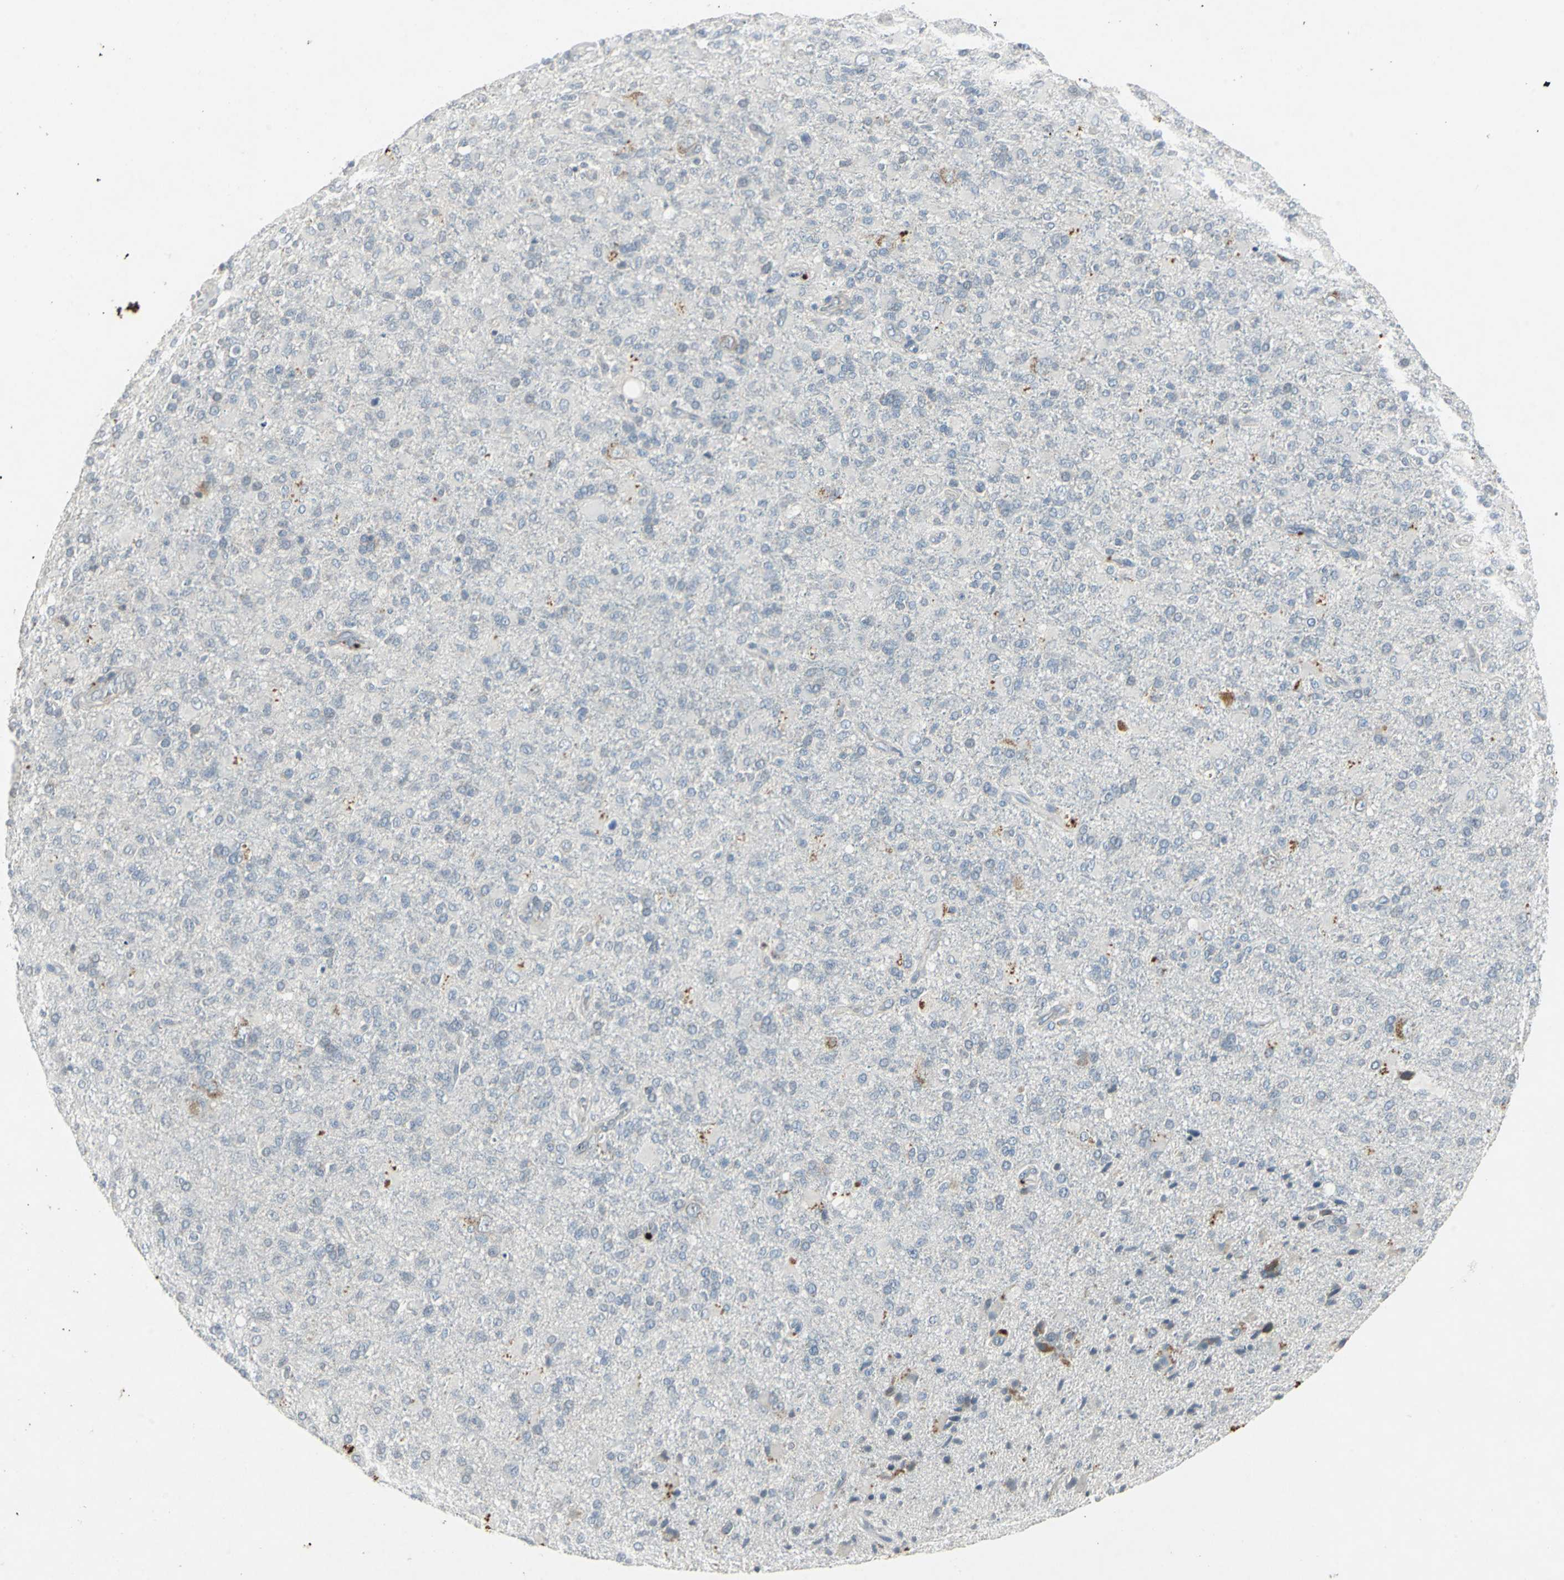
{"staining": {"intensity": "weak", "quantity": "<25%", "location": "cytoplasmic/membranous"}, "tissue": "glioma", "cell_type": "Tumor cells", "image_type": "cancer", "snomed": [{"axis": "morphology", "description": "Glioma, malignant, High grade"}, {"axis": "topography", "description": "Brain"}], "caption": "High magnification brightfield microscopy of malignant glioma (high-grade) stained with DAB (3,3'-diaminobenzidine) (brown) and counterstained with hematoxylin (blue): tumor cells show no significant expression.", "gene": "SLC2A13", "patient": {"sex": "male", "age": 71}}